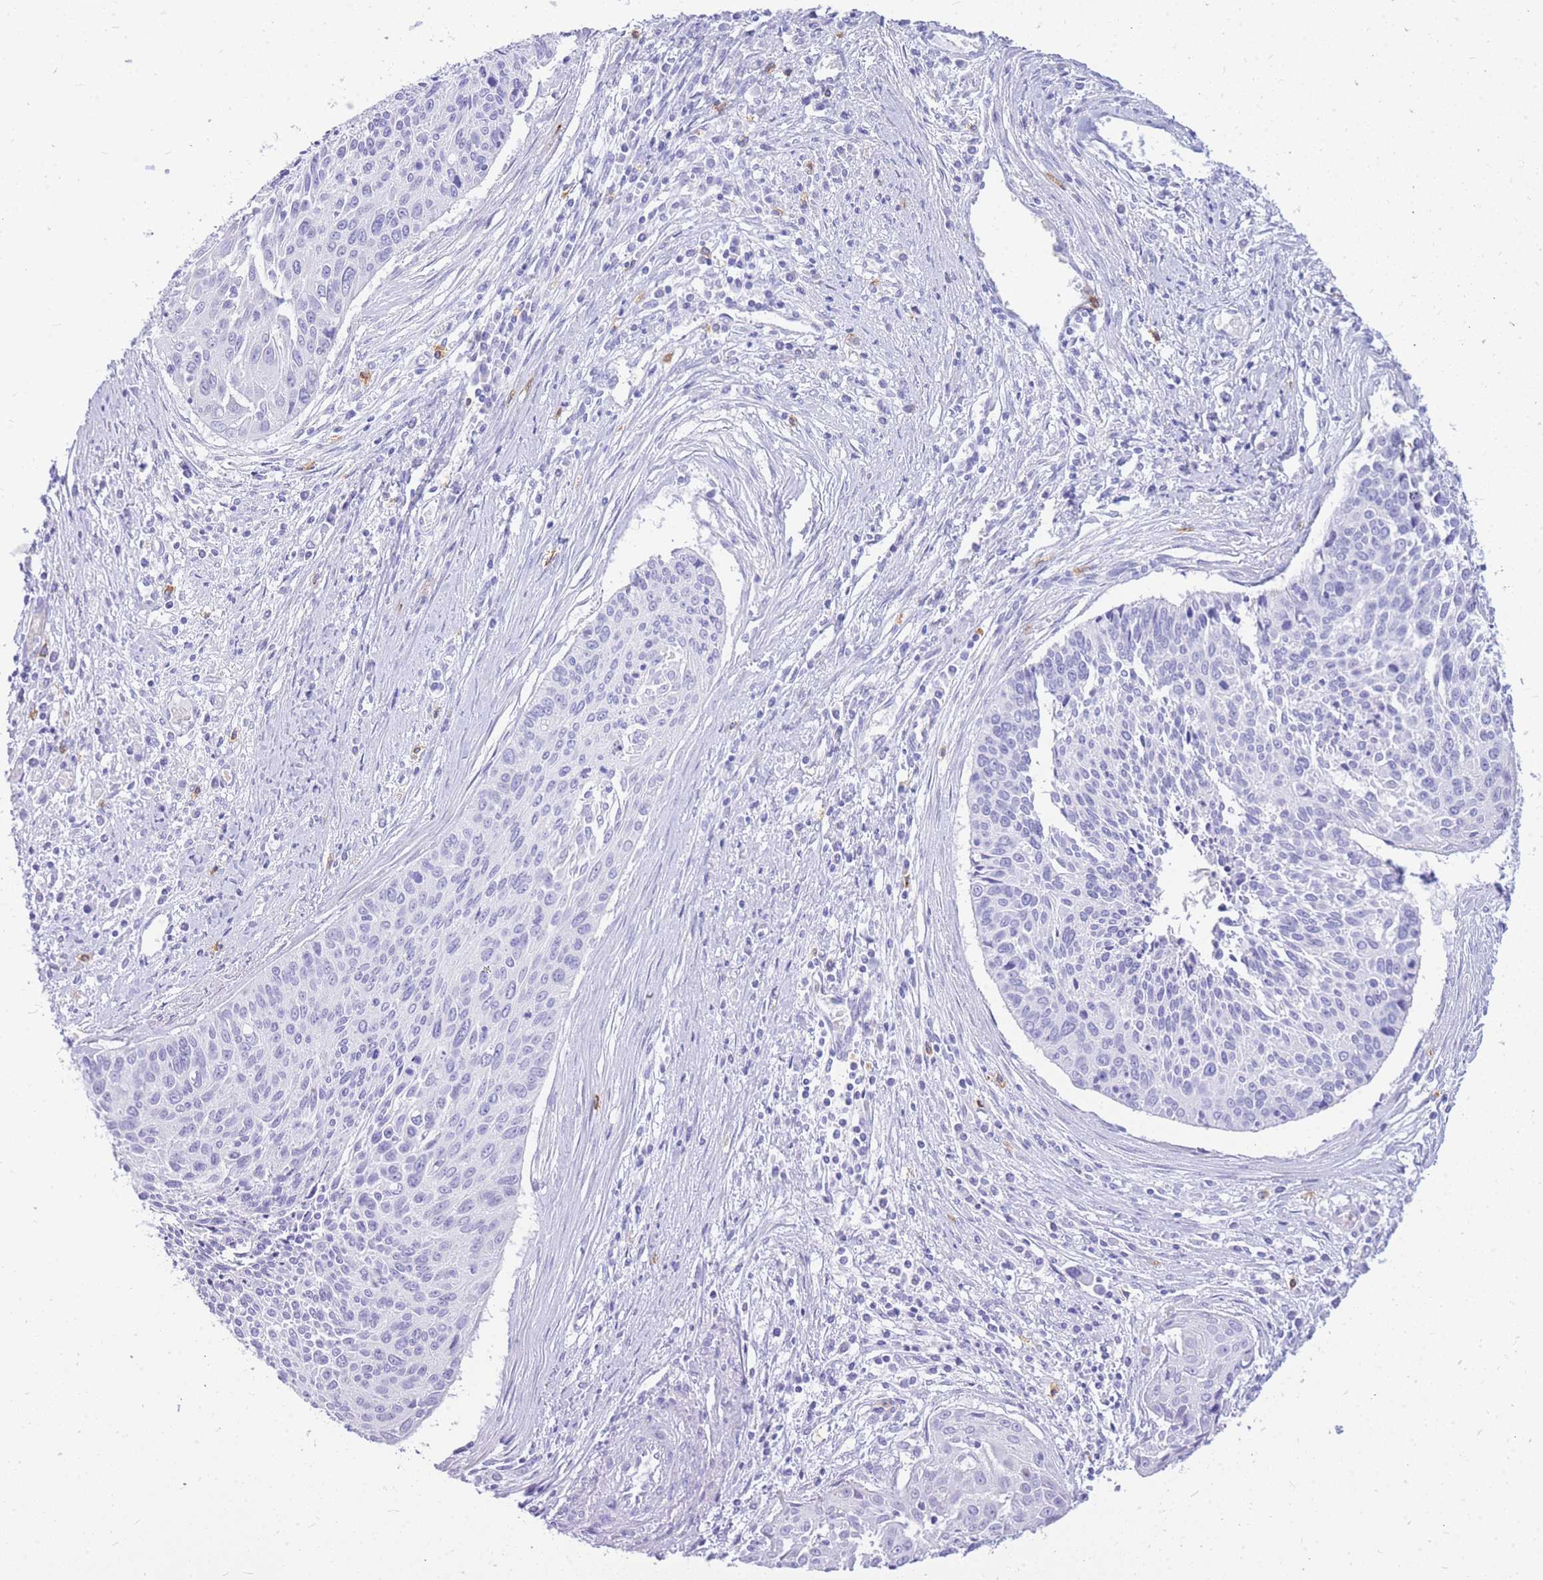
{"staining": {"intensity": "negative", "quantity": "none", "location": "none"}, "tissue": "cervical cancer", "cell_type": "Tumor cells", "image_type": "cancer", "snomed": [{"axis": "morphology", "description": "Squamous cell carcinoma, NOS"}, {"axis": "topography", "description": "Cervix"}], "caption": "Photomicrograph shows no significant protein staining in tumor cells of cervical cancer (squamous cell carcinoma). Nuclei are stained in blue.", "gene": "HERC1", "patient": {"sex": "female", "age": 55}}